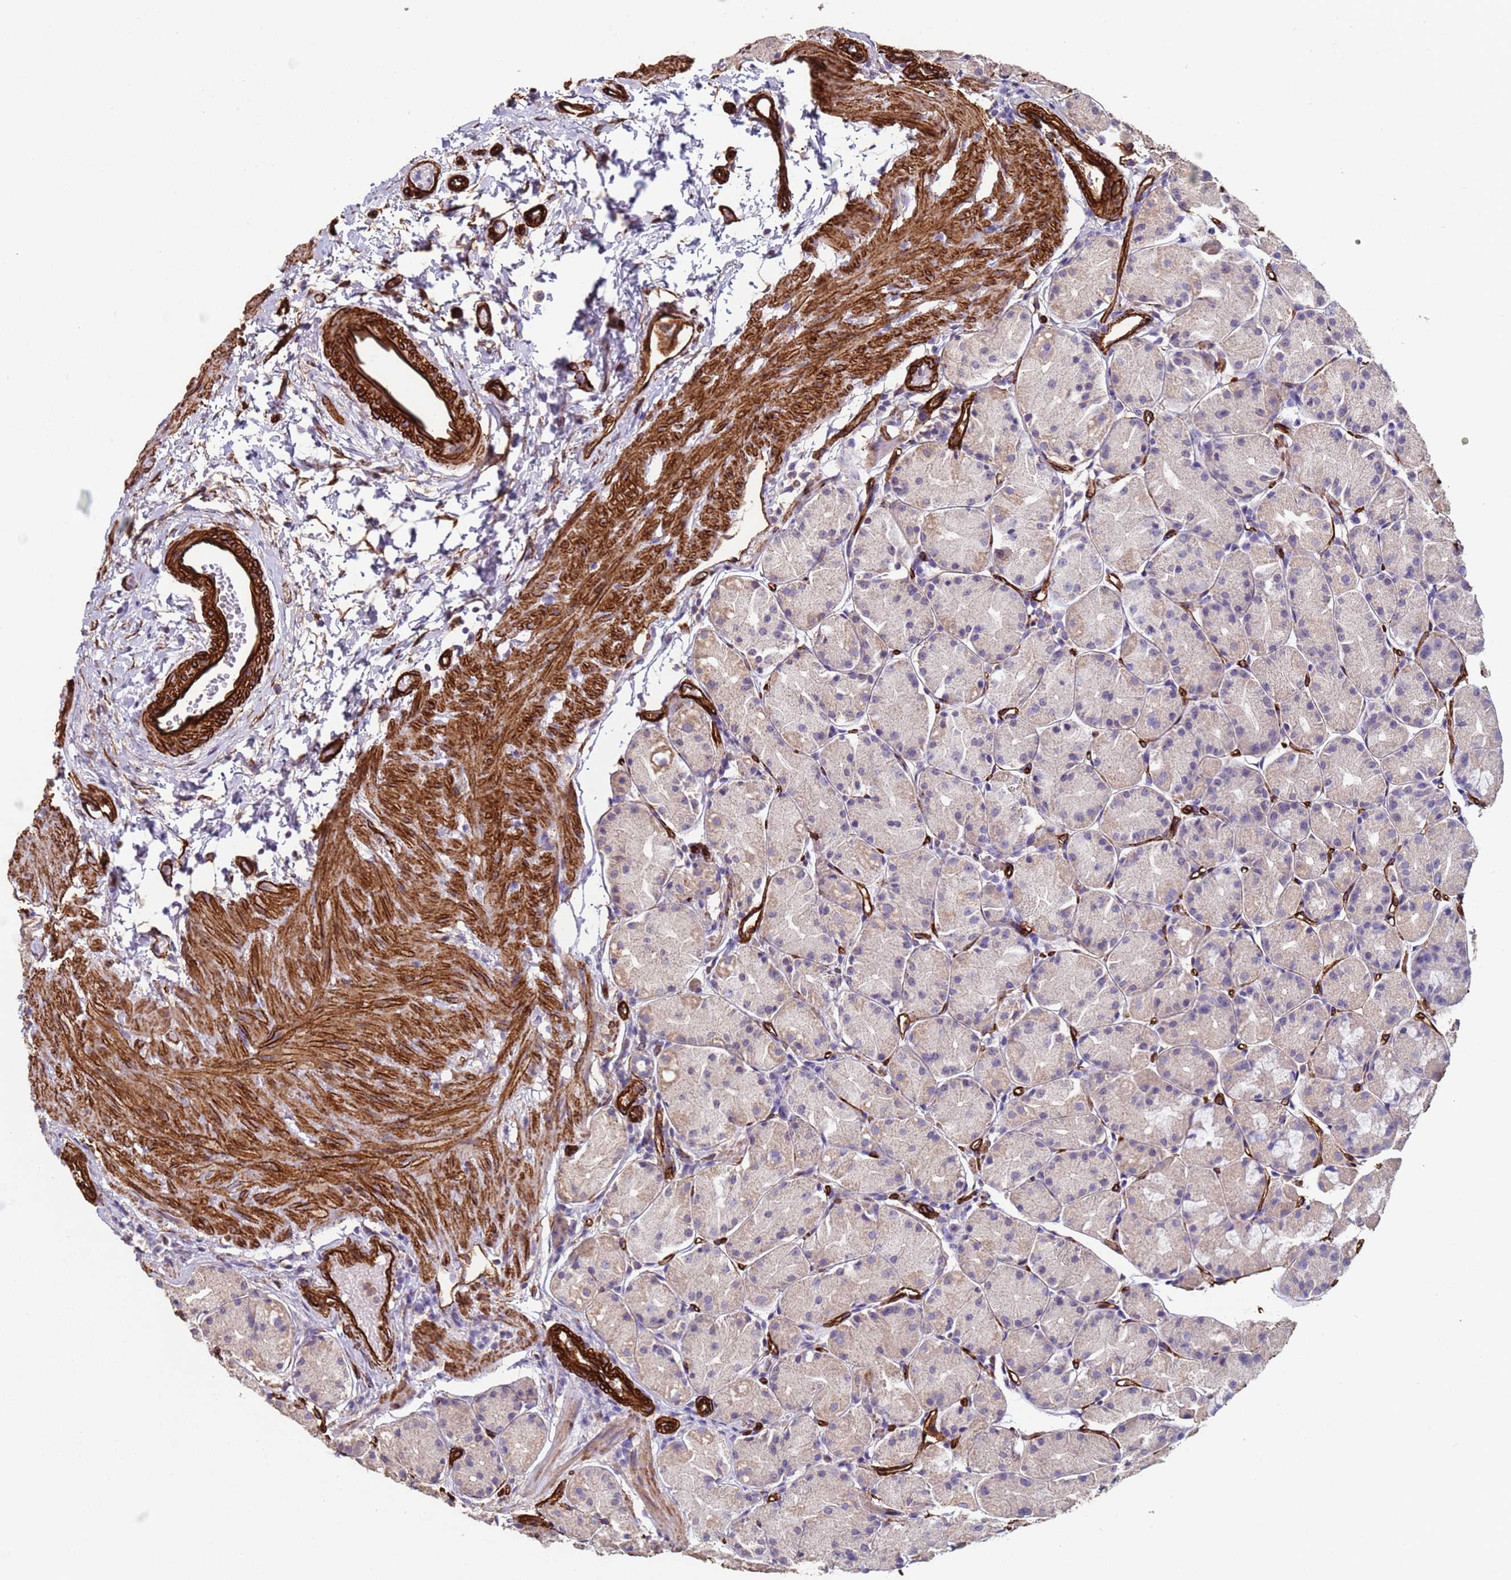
{"staining": {"intensity": "weak", "quantity": "25%-75%", "location": "cytoplasmic/membranous"}, "tissue": "stomach", "cell_type": "Glandular cells", "image_type": "normal", "snomed": [{"axis": "morphology", "description": "Normal tissue, NOS"}, {"axis": "topography", "description": "Stomach, upper"}], "caption": "Weak cytoplasmic/membranous staining for a protein is present in approximately 25%-75% of glandular cells of normal stomach using immunohistochemistry (IHC).", "gene": "GASK1A", "patient": {"sex": "male", "age": 47}}